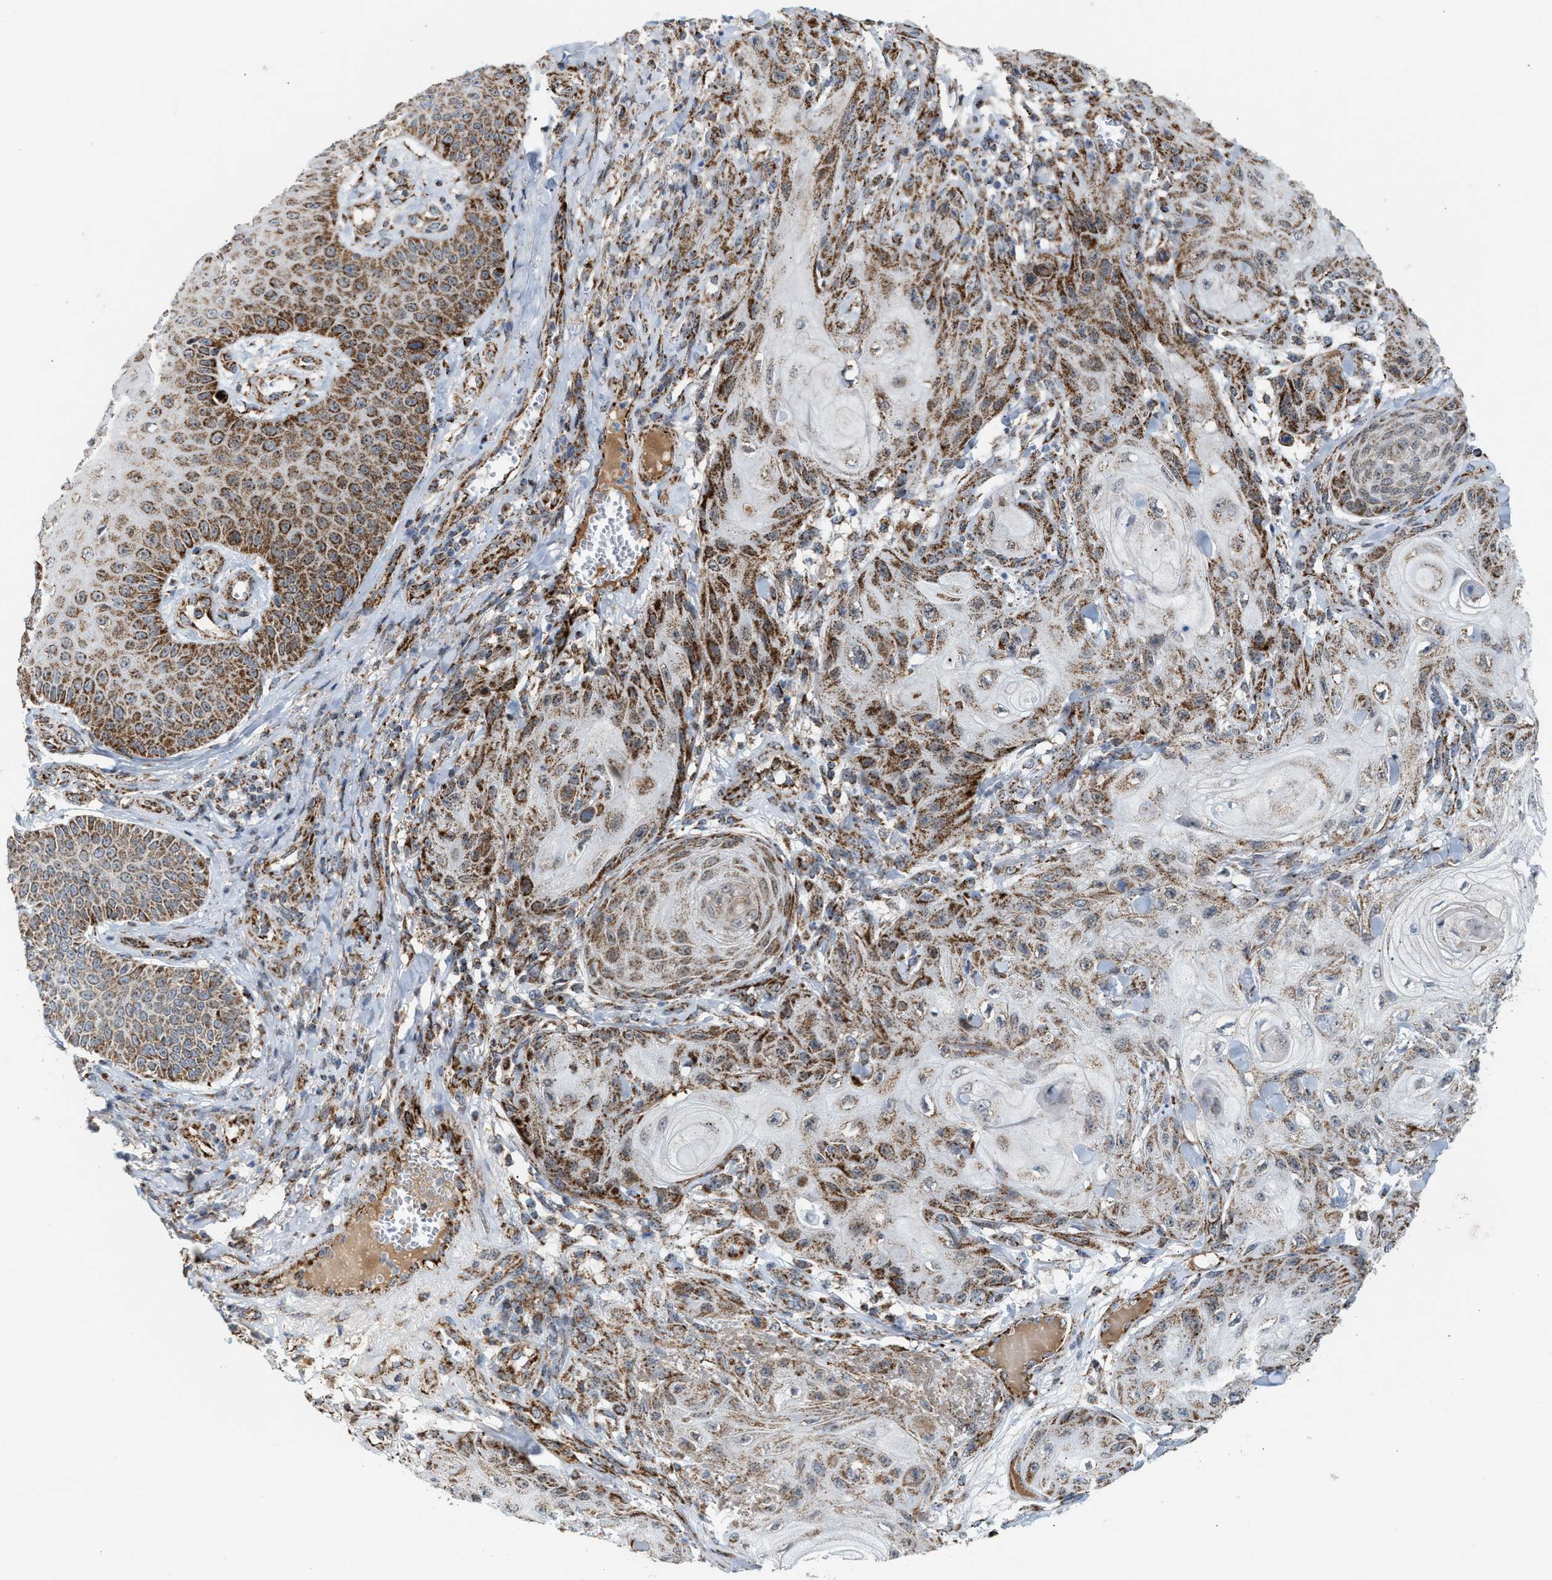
{"staining": {"intensity": "moderate", "quantity": ">75%", "location": "cytoplasmic/membranous"}, "tissue": "skin cancer", "cell_type": "Tumor cells", "image_type": "cancer", "snomed": [{"axis": "morphology", "description": "Squamous cell carcinoma, NOS"}, {"axis": "topography", "description": "Skin"}], "caption": "The image displays staining of skin cancer (squamous cell carcinoma), revealing moderate cytoplasmic/membranous protein positivity (brown color) within tumor cells. Using DAB (brown) and hematoxylin (blue) stains, captured at high magnification using brightfield microscopy.", "gene": "PMPCA", "patient": {"sex": "male", "age": 74}}